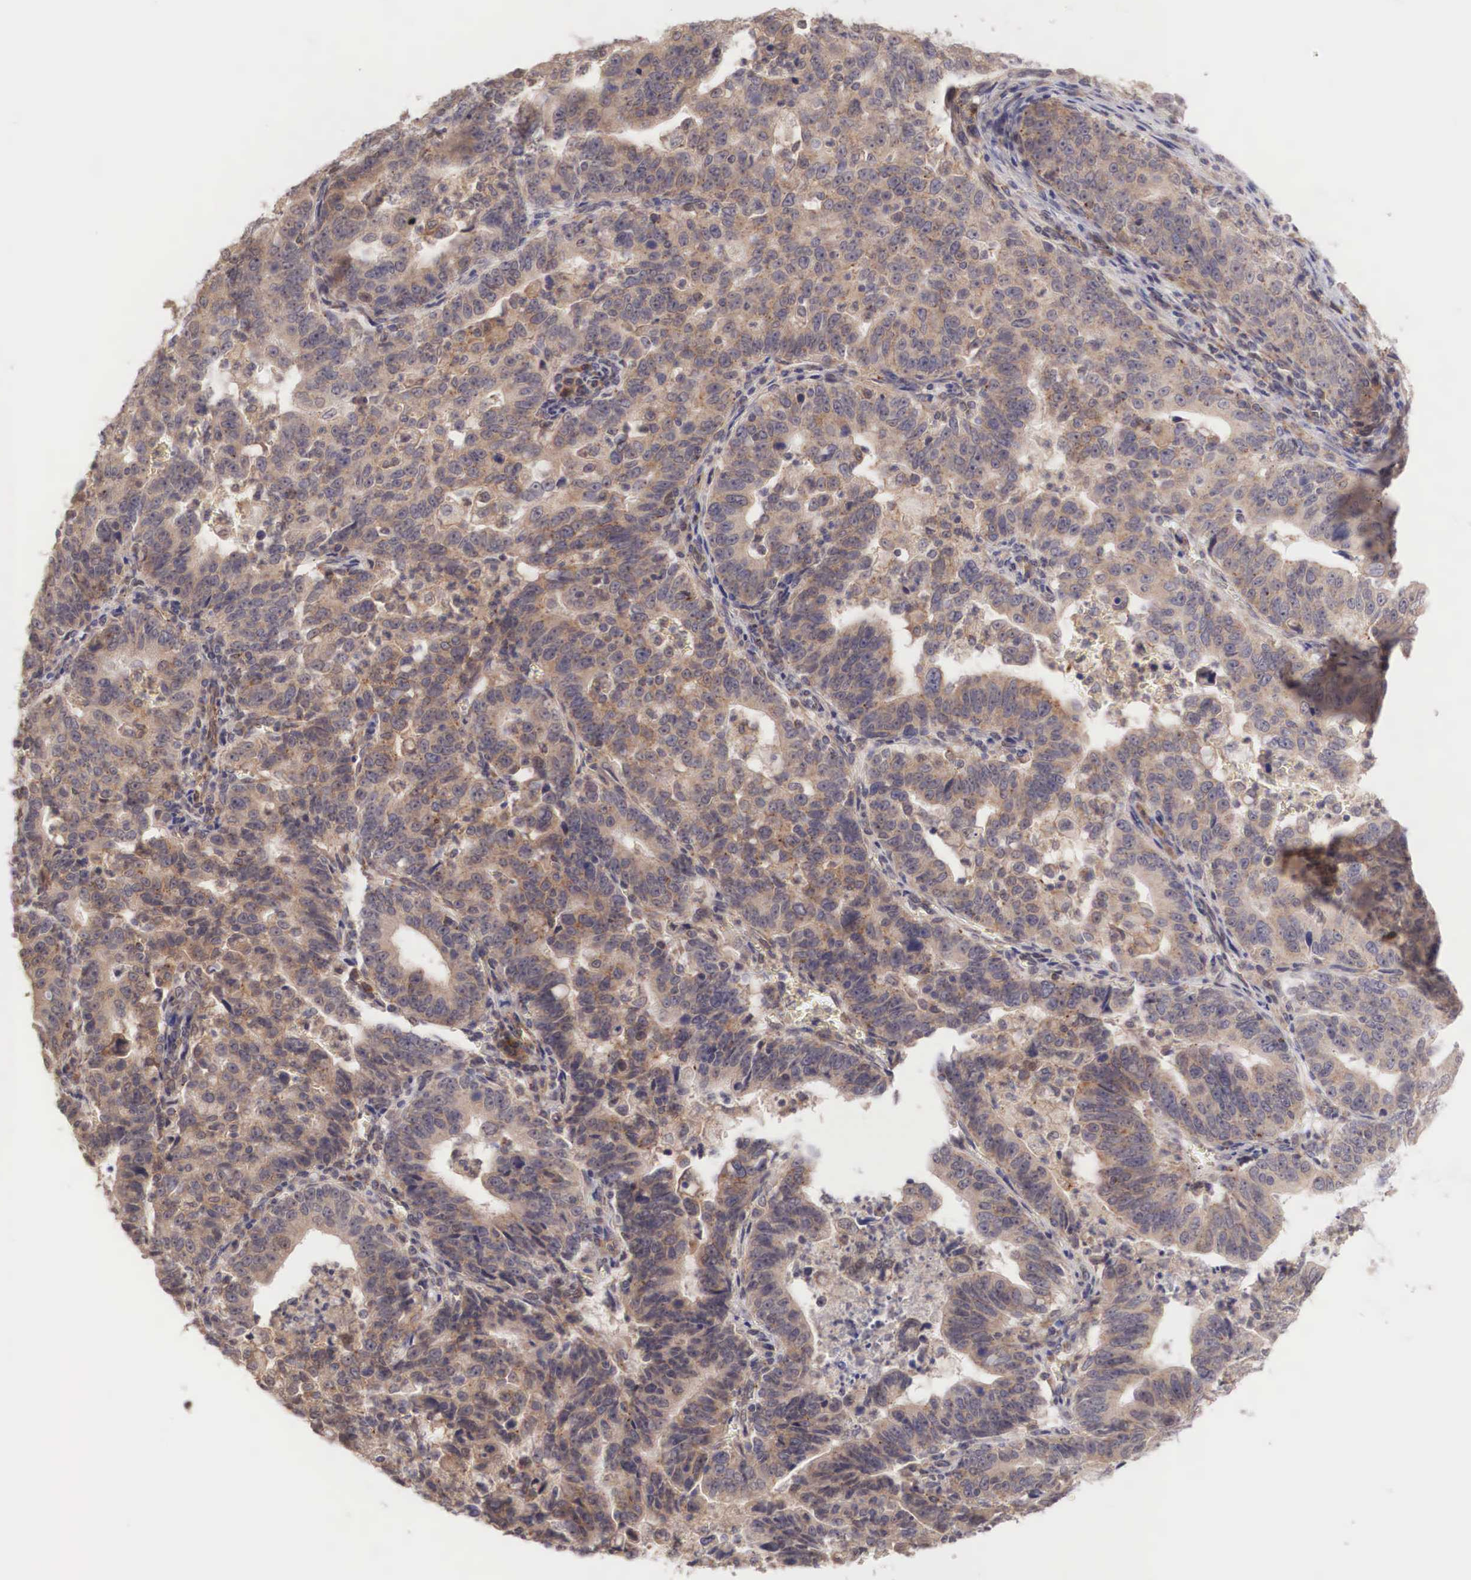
{"staining": {"intensity": "moderate", "quantity": ">75%", "location": "cytoplasmic/membranous"}, "tissue": "stomach cancer", "cell_type": "Tumor cells", "image_type": "cancer", "snomed": [{"axis": "morphology", "description": "Adenocarcinoma, NOS"}, {"axis": "topography", "description": "Stomach, upper"}], "caption": "The immunohistochemical stain highlights moderate cytoplasmic/membranous expression in tumor cells of adenocarcinoma (stomach) tissue.", "gene": "DNAJB7", "patient": {"sex": "female", "age": 50}}